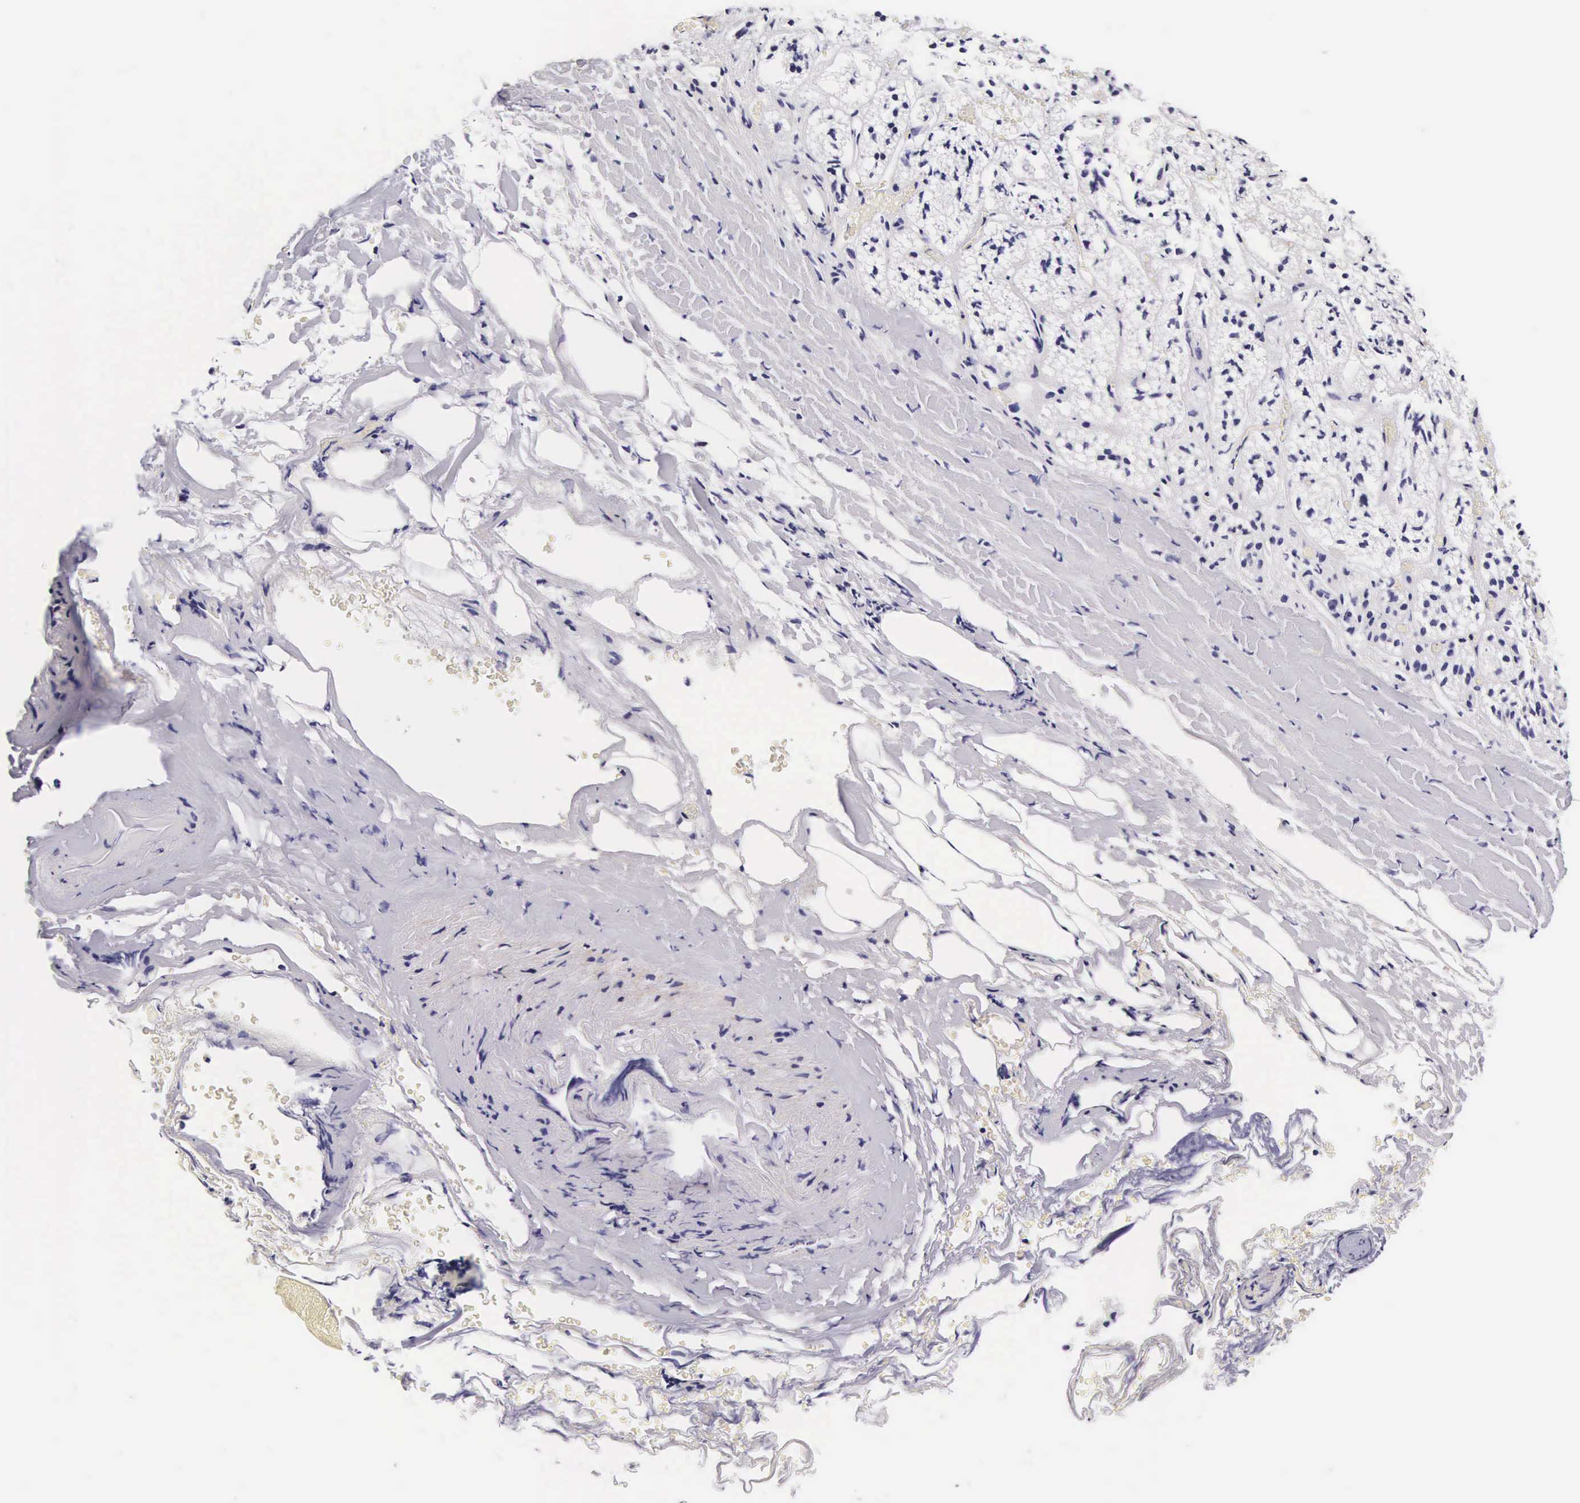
{"staining": {"intensity": "negative", "quantity": "none", "location": "none"}, "tissue": "adrenal gland", "cell_type": "Glandular cells", "image_type": "normal", "snomed": [{"axis": "morphology", "description": "Normal tissue, NOS"}, {"axis": "topography", "description": "Adrenal gland"}], "caption": "There is no significant staining in glandular cells of adrenal gland. (DAB IHC with hematoxylin counter stain).", "gene": "UPRT", "patient": {"sex": "male", "age": 53}}